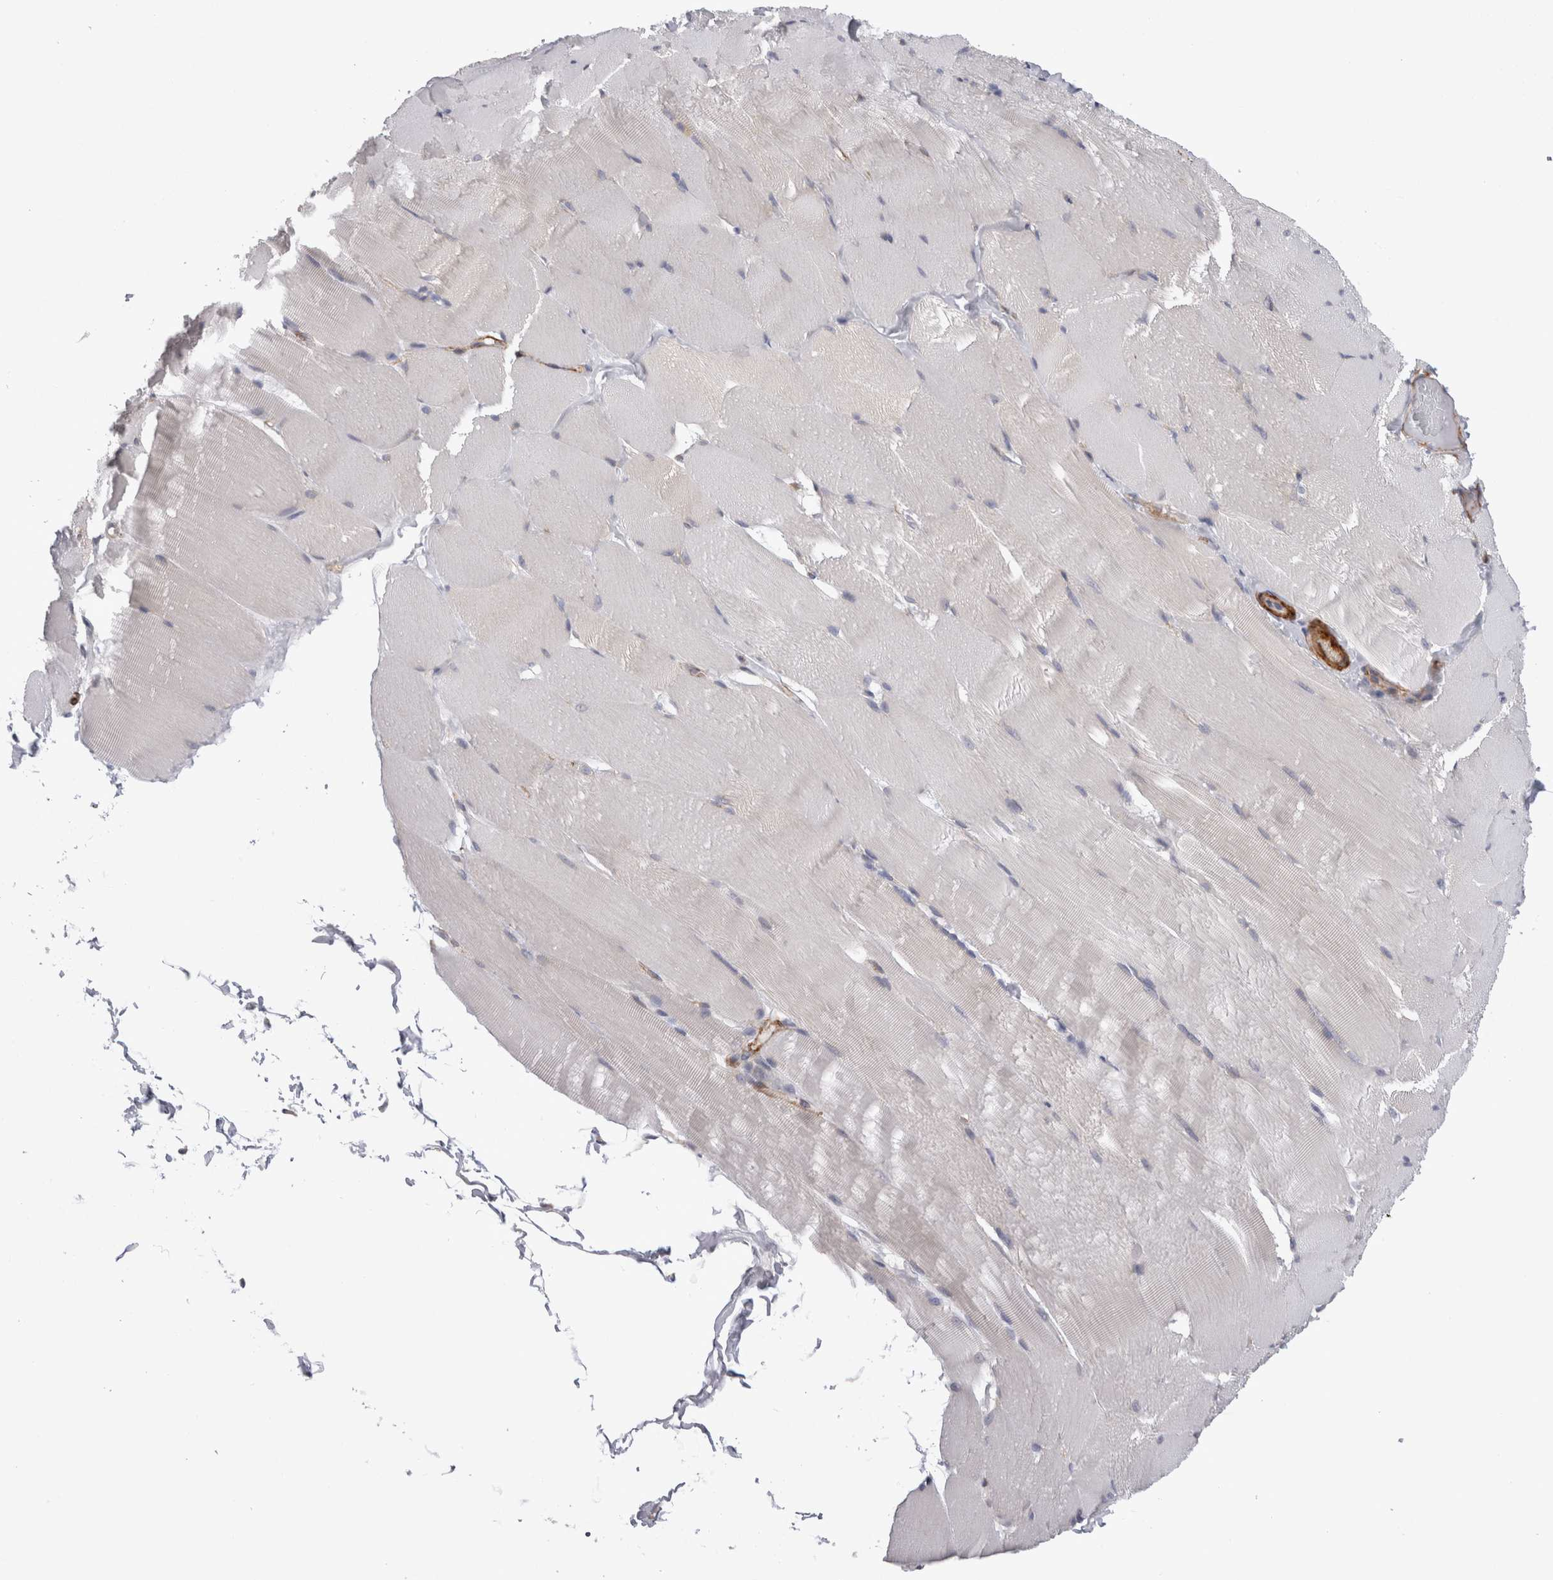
{"staining": {"intensity": "negative", "quantity": "none", "location": "none"}, "tissue": "skeletal muscle", "cell_type": "Myocytes", "image_type": "normal", "snomed": [{"axis": "morphology", "description": "Normal tissue, NOS"}, {"axis": "topography", "description": "Skin"}, {"axis": "topography", "description": "Skeletal muscle"}], "caption": "High magnification brightfield microscopy of normal skeletal muscle stained with DAB (brown) and counterstained with hematoxylin (blue): myocytes show no significant positivity. Brightfield microscopy of immunohistochemistry stained with DAB (brown) and hematoxylin (blue), captured at high magnification.", "gene": "EPRS1", "patient": {"sex": "male", "age": 83}}